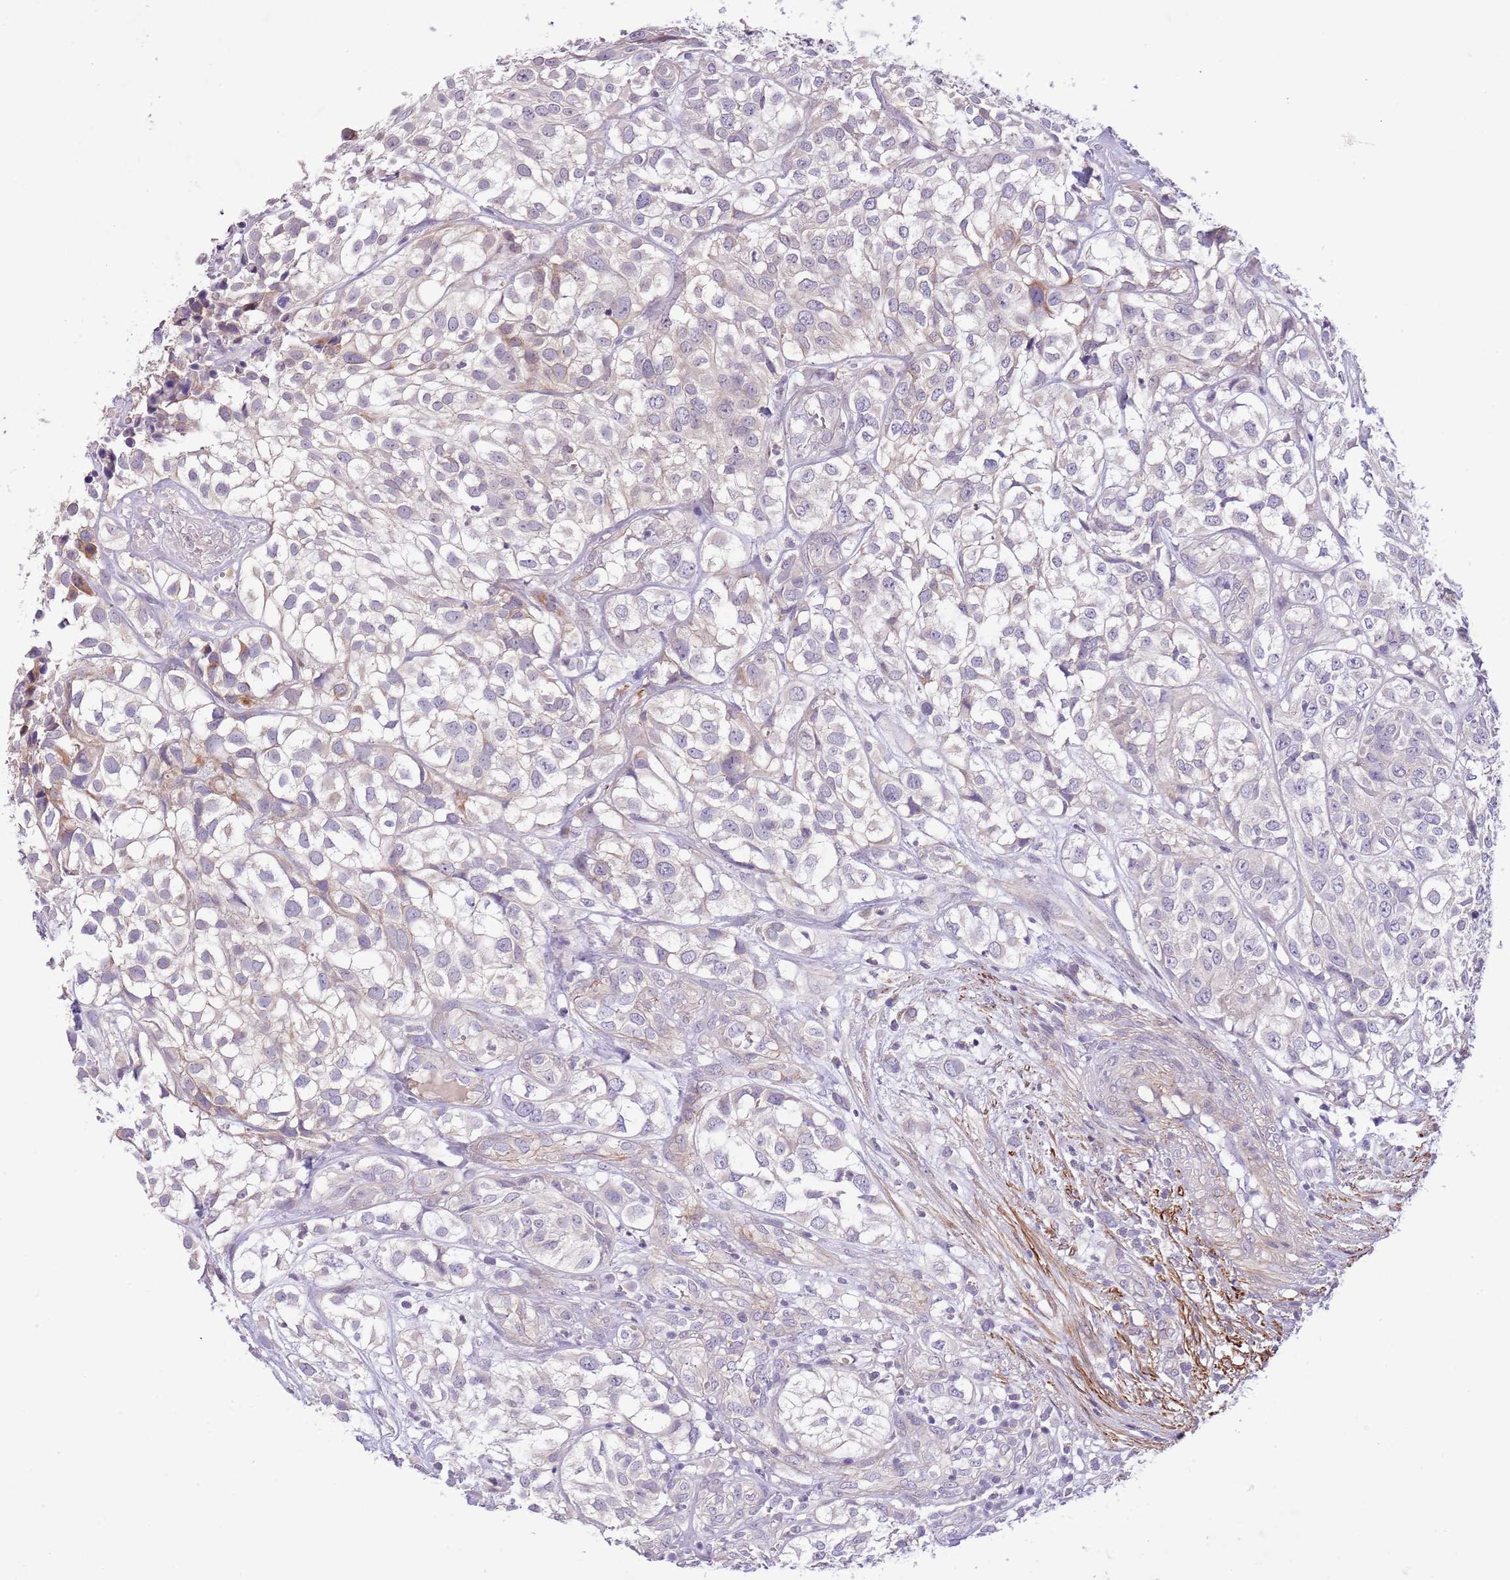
{"staining": {"intensity": "negative", "quantity": "none", "location": "none"}, "tissue": "urothelial cancer", "cell_type": "Tumor cells", "image_type": "cancer", "snomed": [{"axis": "morphology", "description": "Urothelial carcinoma, High grade"}, {"axis": "topography", "description": "Urinary bladder"}], "caption": "The immunohistochemistry (IHC) histopathology image has no significant staining in tumor cells of urothelial carcinoma (high-grade) tissue. (Stains: DAB (3,3'-diaminobenzidine) immunohistochemistry with hematoxylin counter stain, Microscopy: brightfield microscopy at high magnification).", "gene": "ZNF658", "patient": {"sex": "male", "age": 56}}